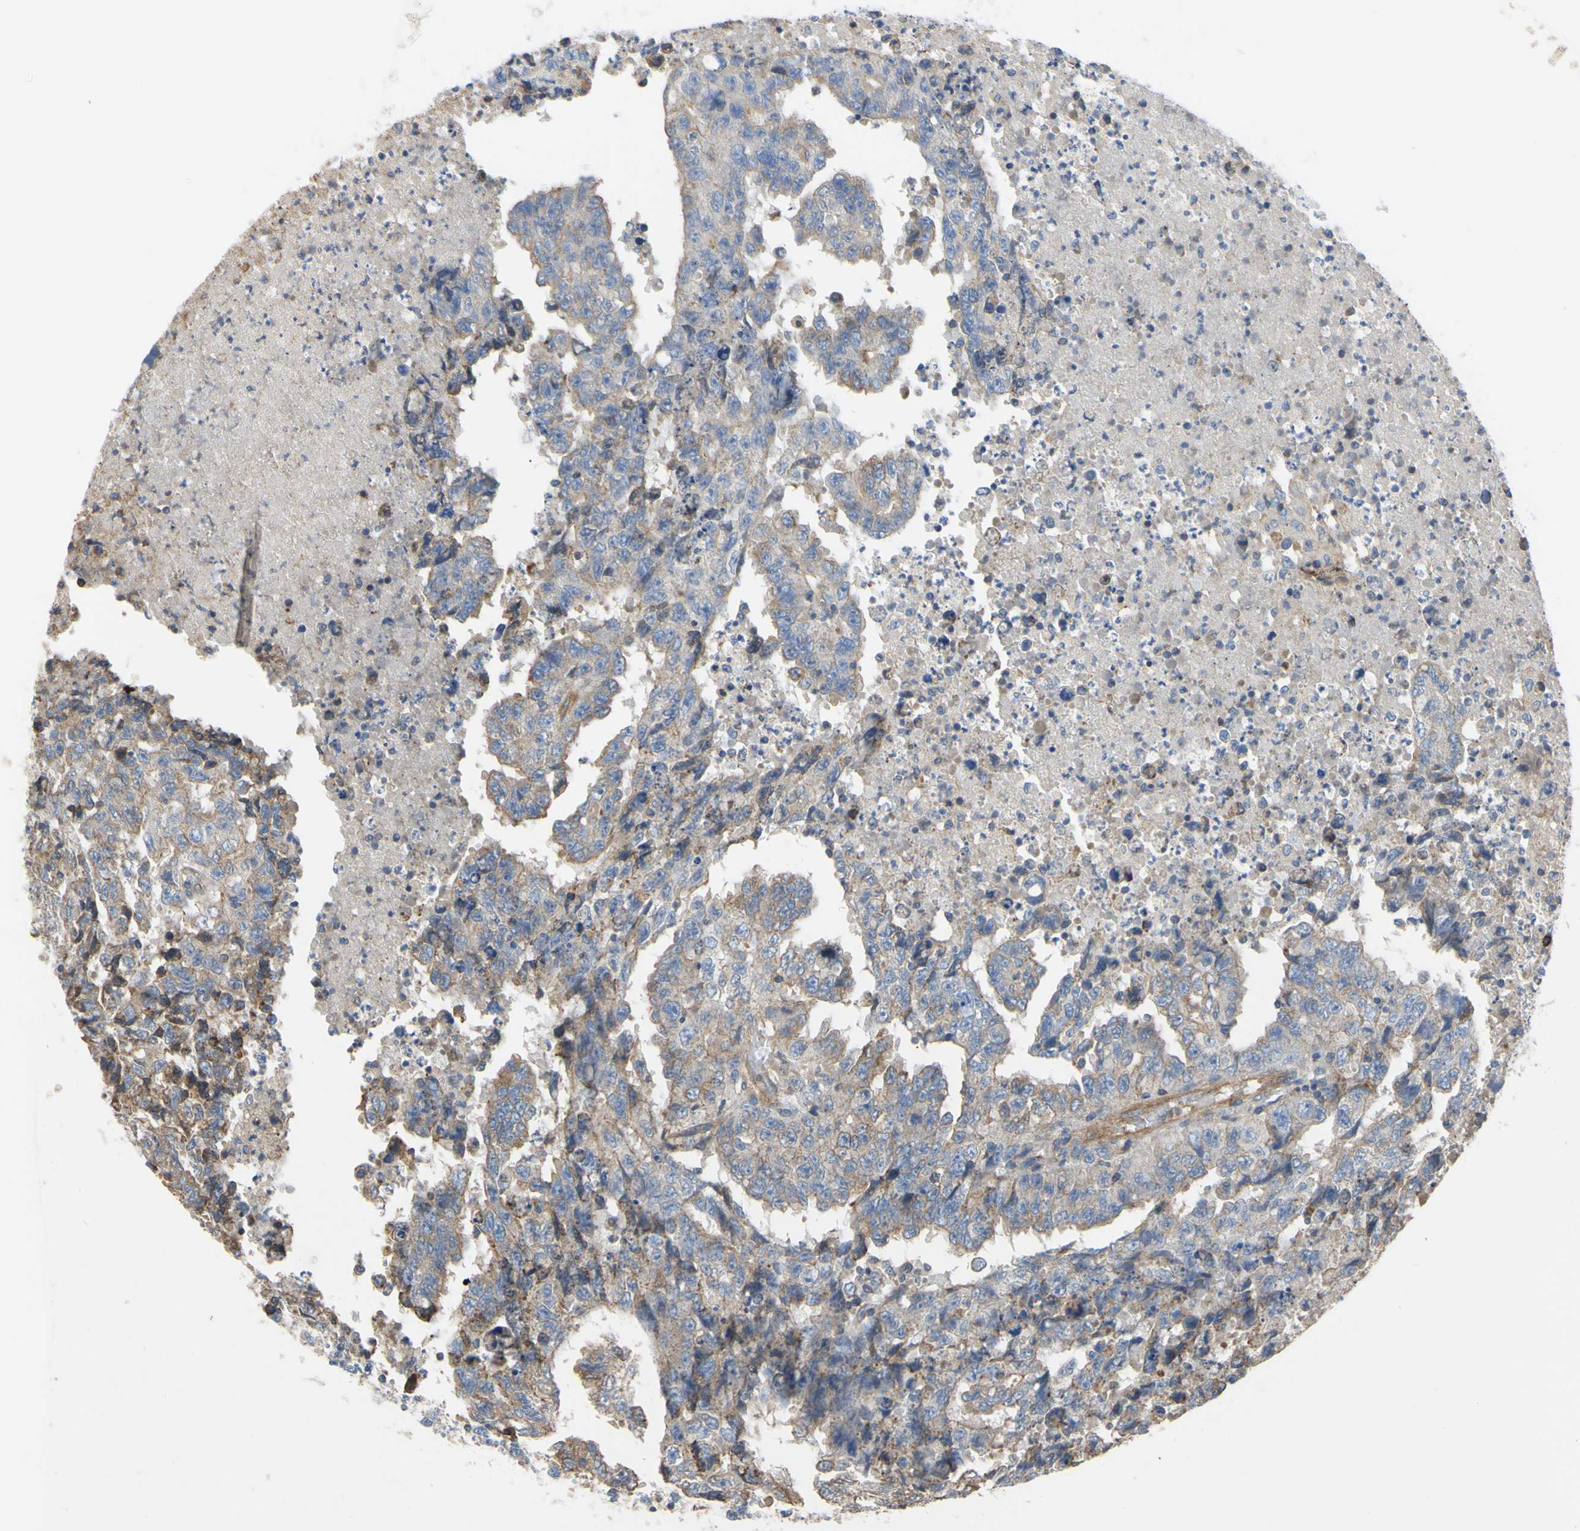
{"staining": {"intensity": "moderate", "quantity": ">75%", "location": "cytoplasmic/membranous"}, "tissue": "testis cancer", "cell_type": "Tumor cells", "image_type": "cancer", "snomed": [{"axis": "morphology", "description": "Necrosis, NOS"}, {"axis": "morphology", "description": "Carcinoma, Embryonal, NOS"}, {"axis": "topography", "description": "Testis"}], "caption": "This micrograph displays IHC staining of embryonal carcinoma (testis), with medium moderate cytoplasmic/membranous positivity in about >75% of tumor cells.", "gene": "BECN1", "patient": {"sex": "male", "age": 19}}